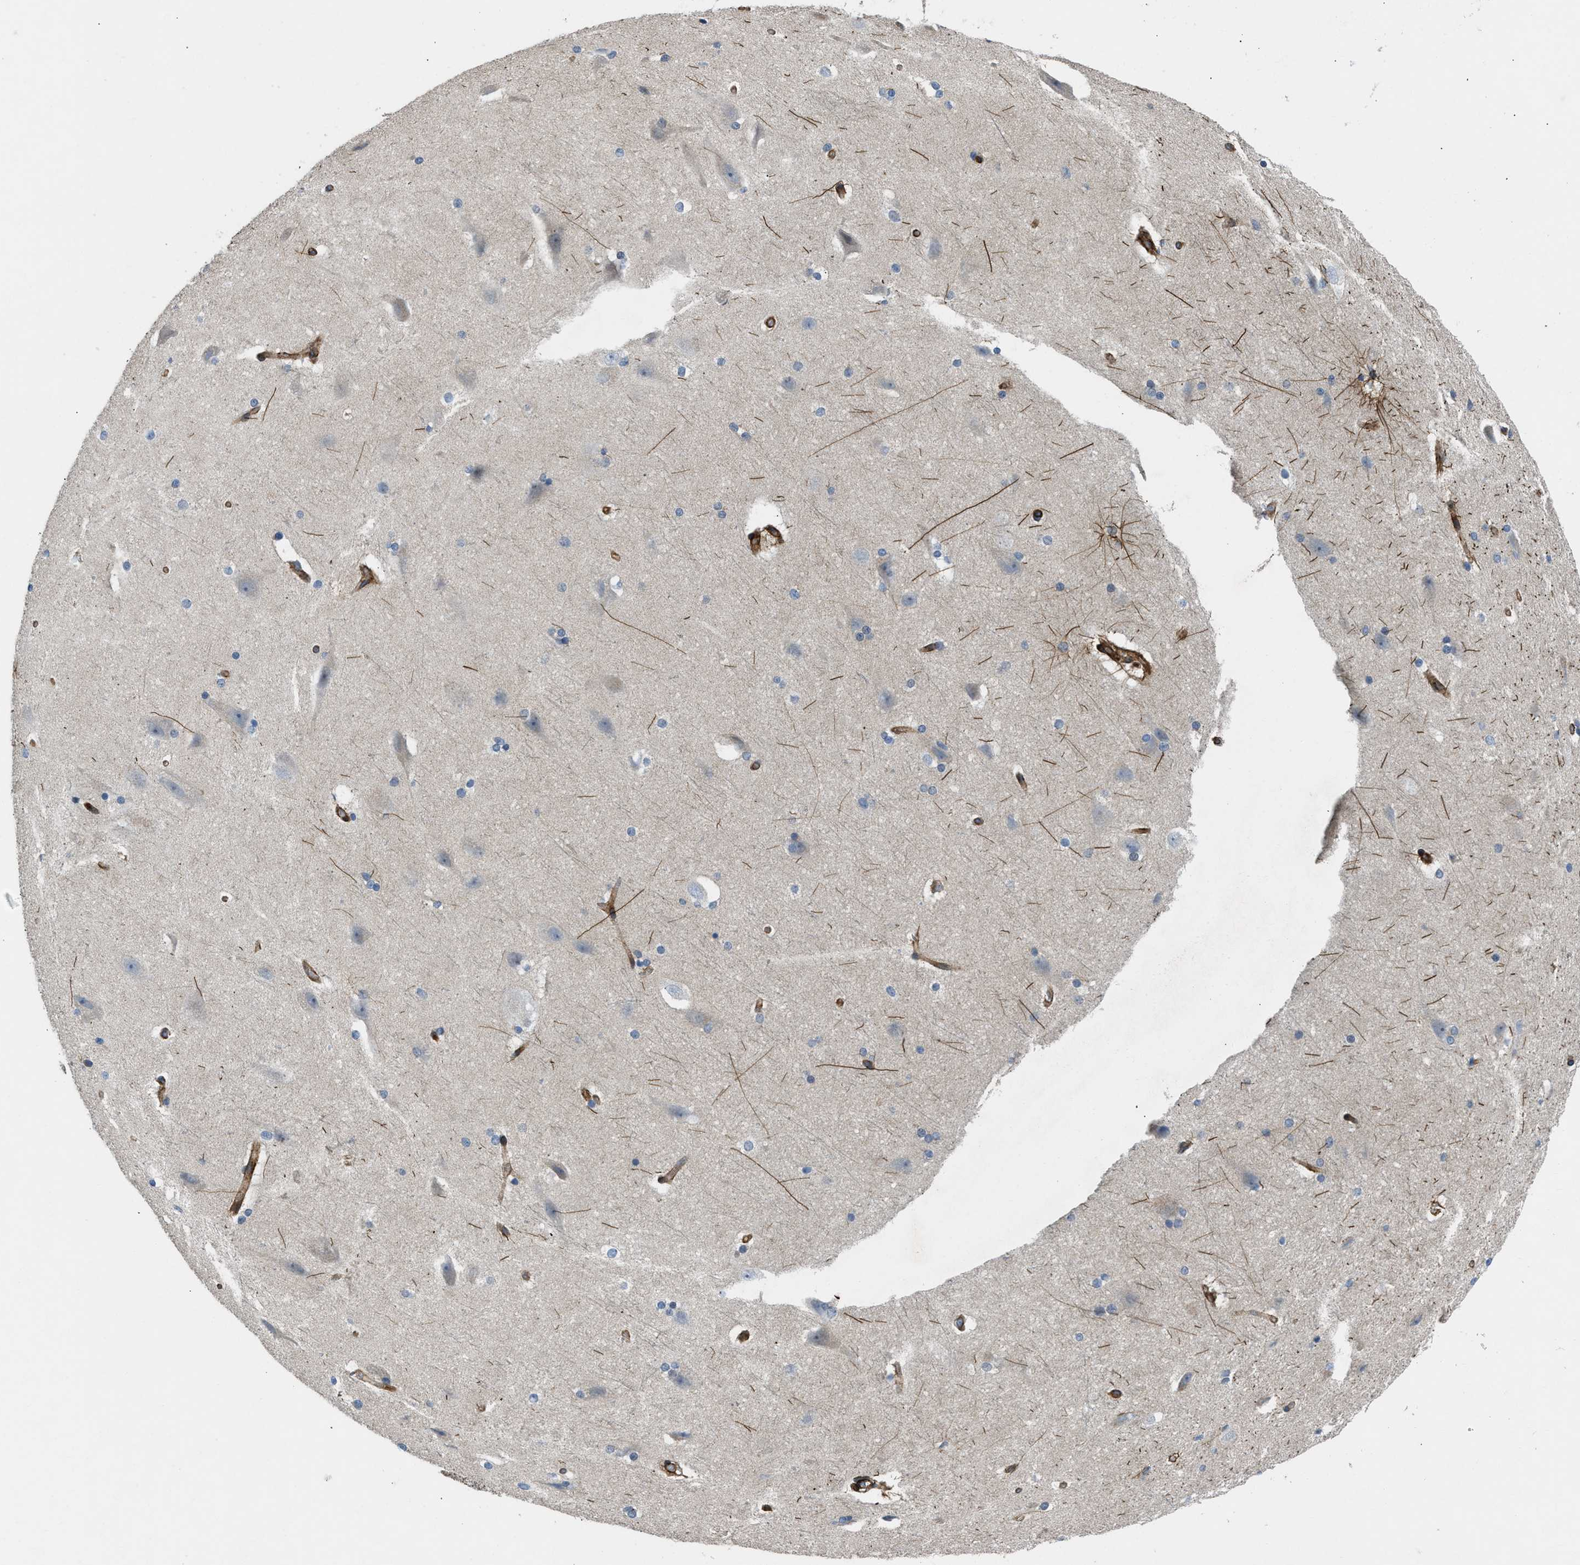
{"staining": {"intensity": "strong", "quantity": ">75%", "location": "cytoplasmic/membranous"}, "tissue": "cerebral cortex", "cell_type": "Endothelial cells", "image_type": "normal", "snomed": [{"axis": "morphology", "description": "Normal tissue, NOS"}, {"axis": "topography", "description": "Cerebral cortex"}, {"axis": "topography", "description": "Hippocampus"}], "caption": "This image demonstrates immunohistochemistry staining of unremarkable cerebral cortex, with high strong cytoplasmic/membranous positivity in approximately >75% of endothelial cells.", "gene": "NYNRIN", "patient": {"sex": "female", "age": 19}}